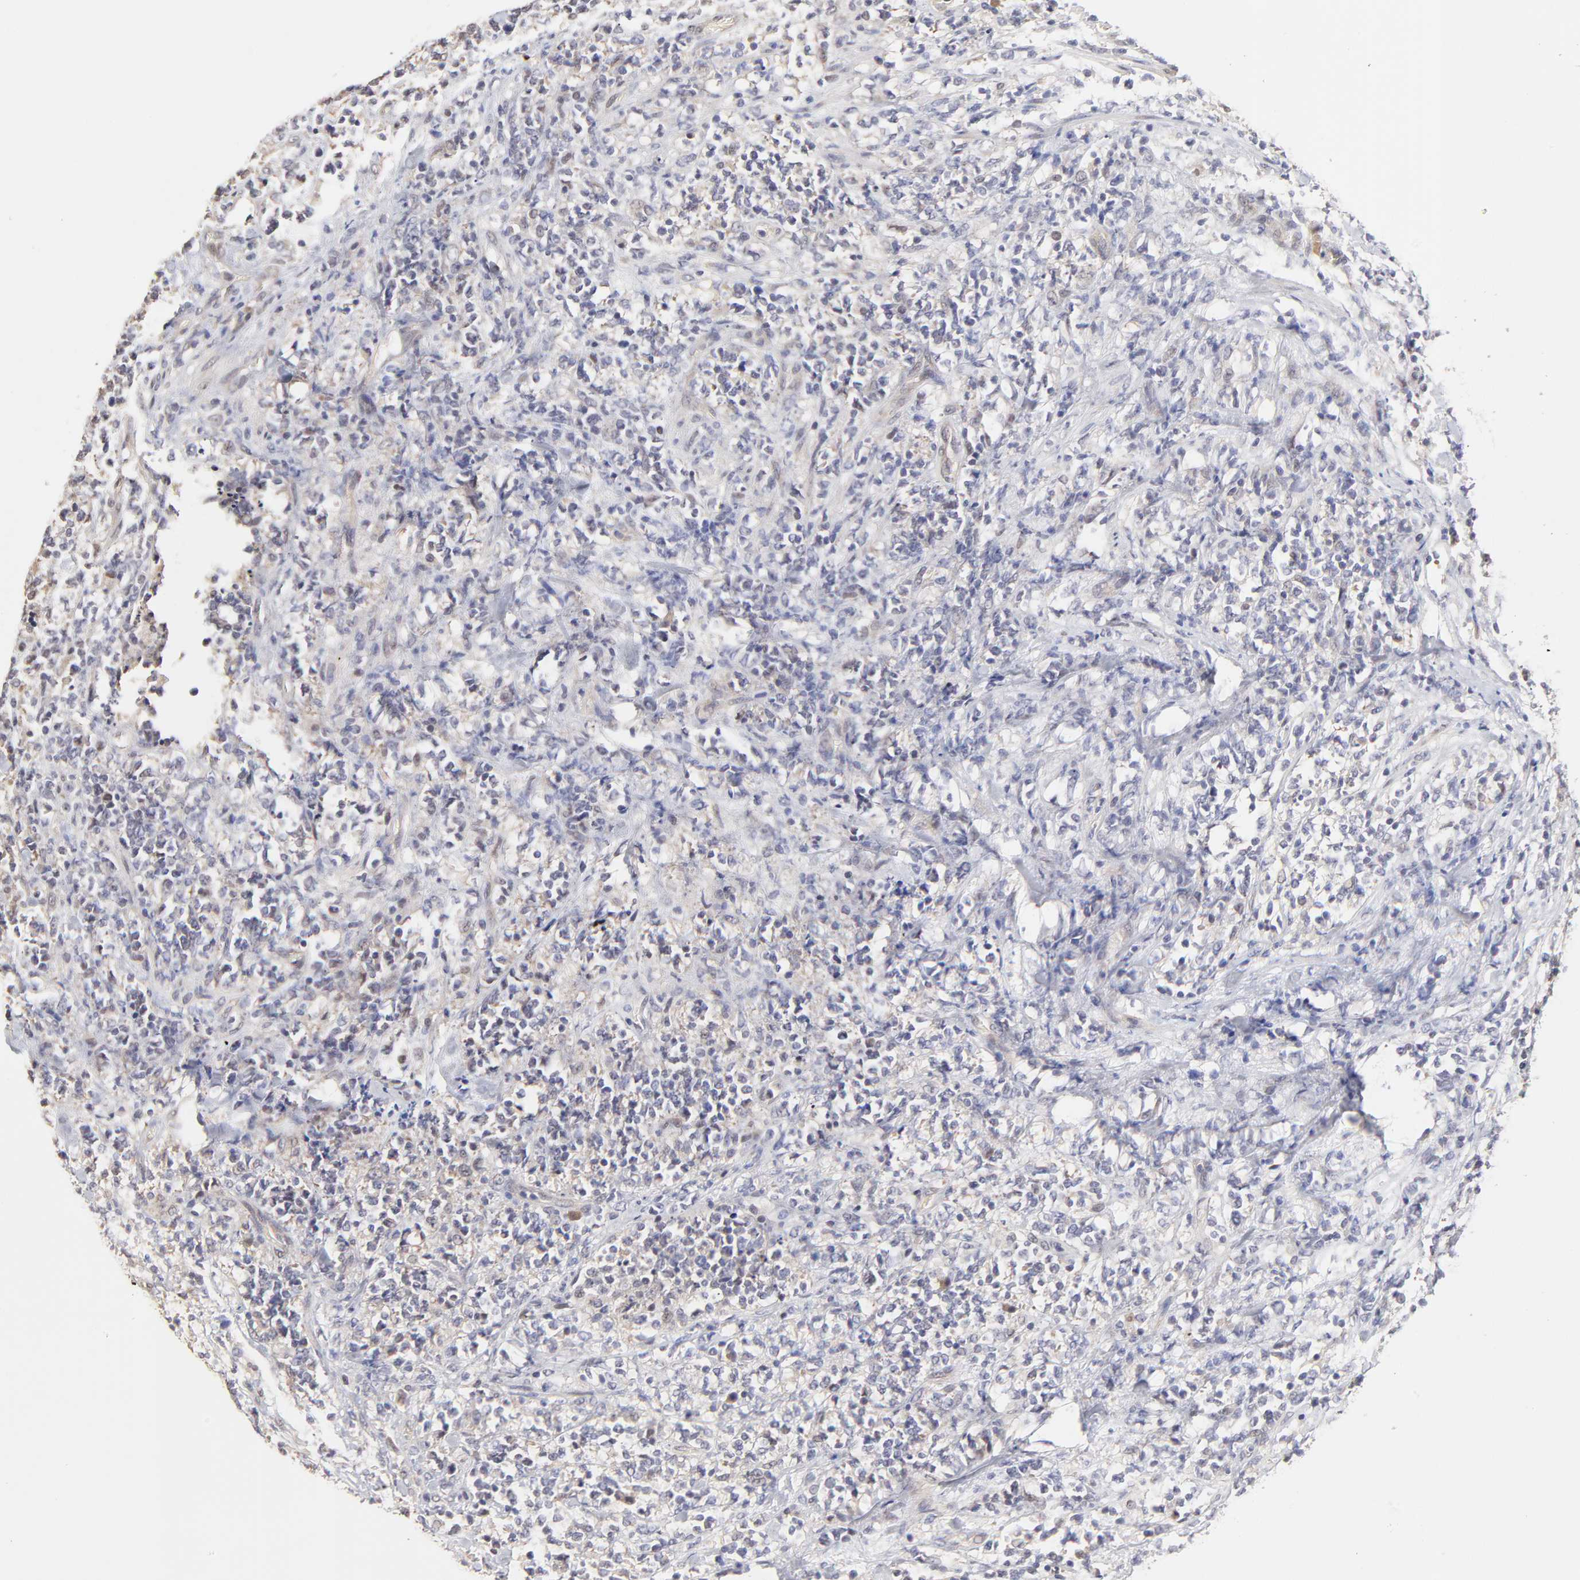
{"staining": {"intensity": "weak", "quantity": "<25%", "location": "cytoplasmic/membranous"}, "tissue": "lymphoma", "cell_type": "Tumor cells", "image_type": "cancer", "snomed": [{"axis": "morphology", "description": "Malignant lymphoma, non-Hodgkin's type, High grade"}, {"axis": "topography", "description": "Soft tissue"}], "caption": "Immunohistochemistry (IHC) of human lymphoma reveals no positivity in tumor cells.", "gene": "ZNF10", "patient": {"sex": "male", "age": 18}}